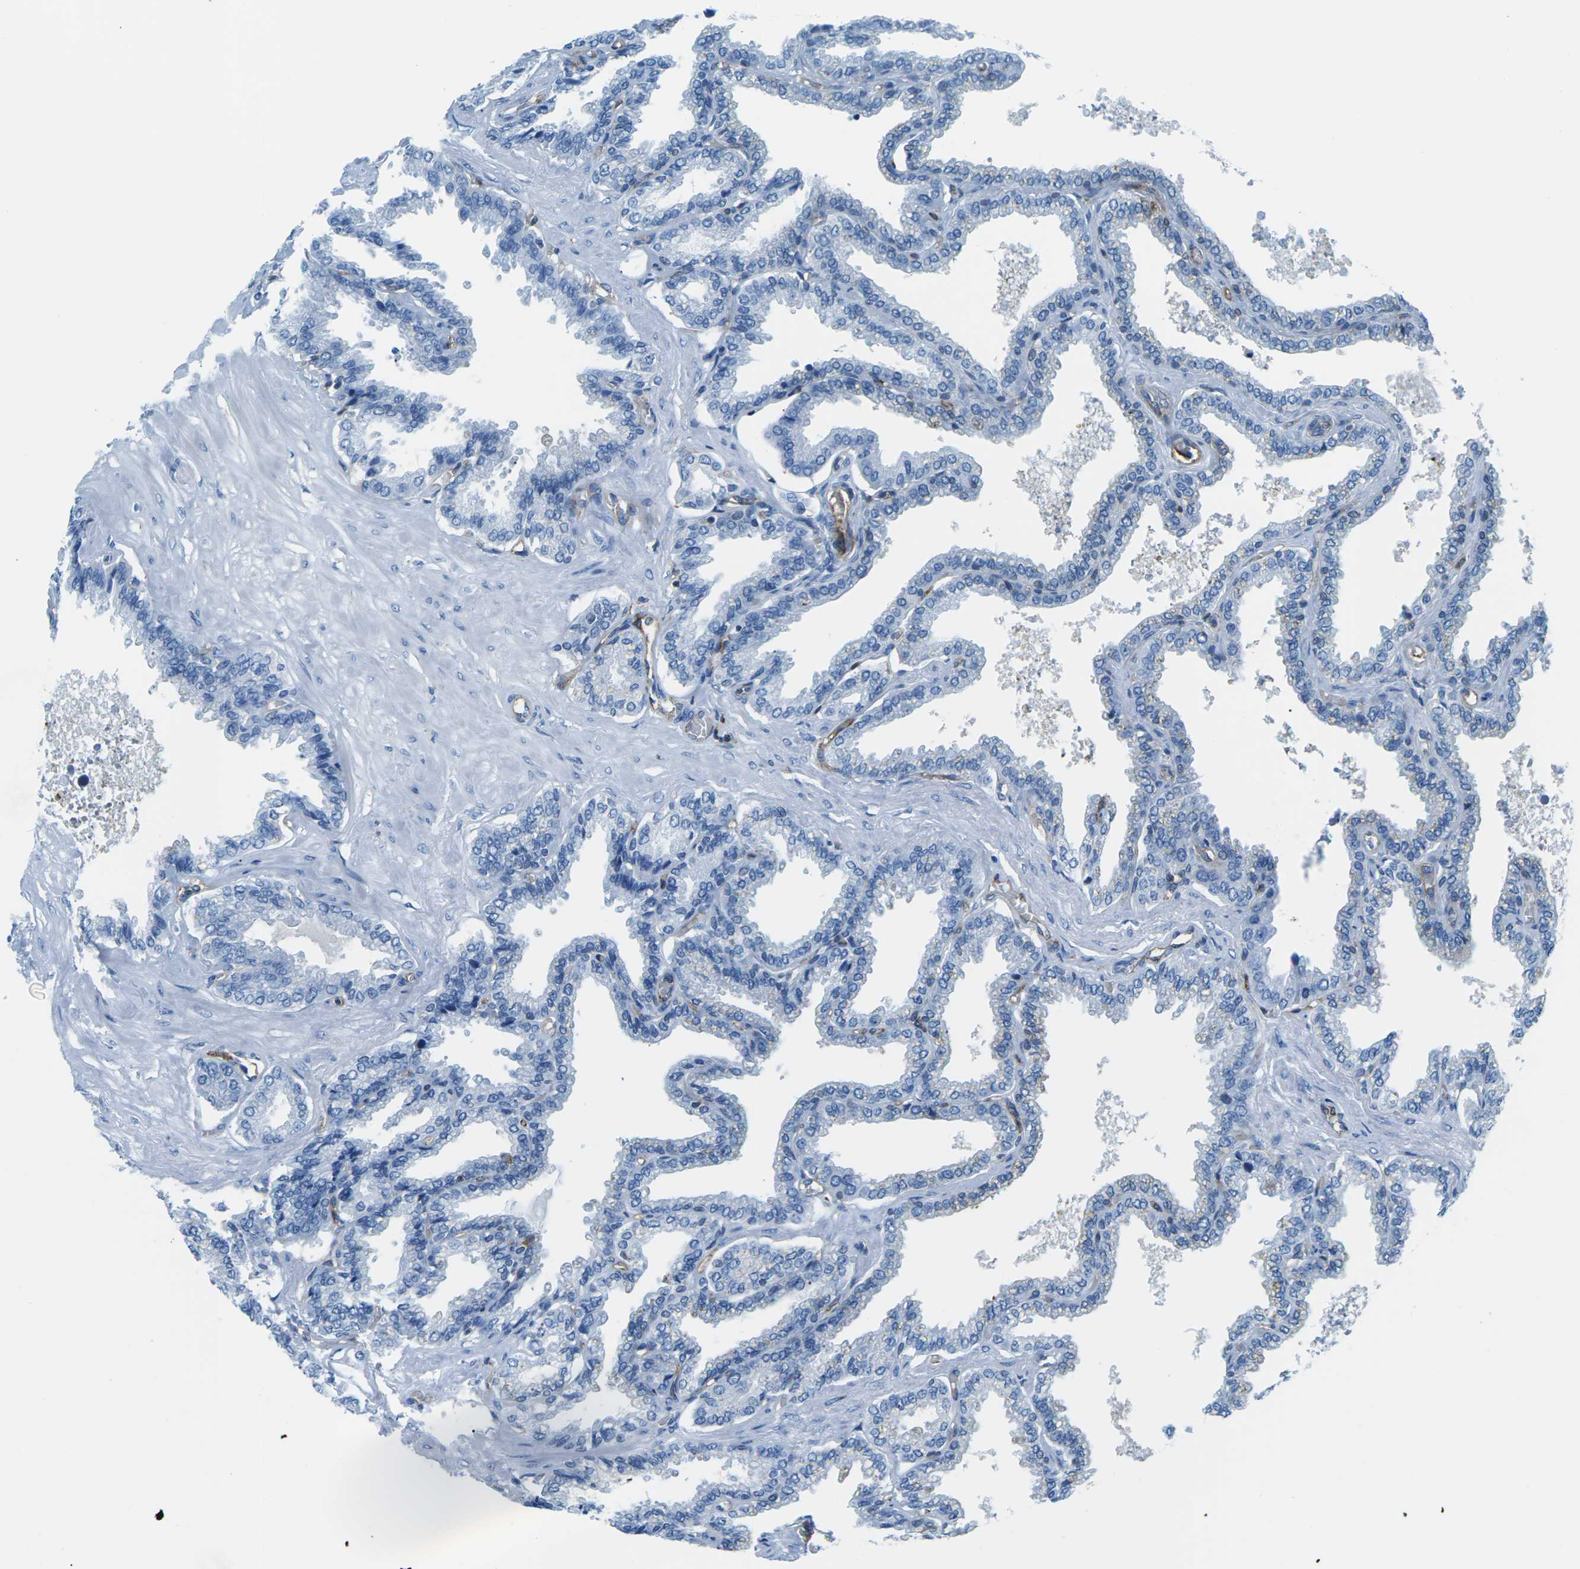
{"staining": {"intensity": "negative", "quantity": "none", "location": "none"}, "tissue": "seminal vesicle", "cell_type": "Glandular cells", "image_type": "normal", "snomed": [{"axis": "morphology", "description": "Normal tissue, NOS"}, {"axis": "topography", "description": "Seminal veicle"}], "caption": "A micrograph of seminal vesicle stained for a protein displays no brown staining in glandular cells.", "gene": "SOCS4", "patient": {"sex": "male", "age": 46}}